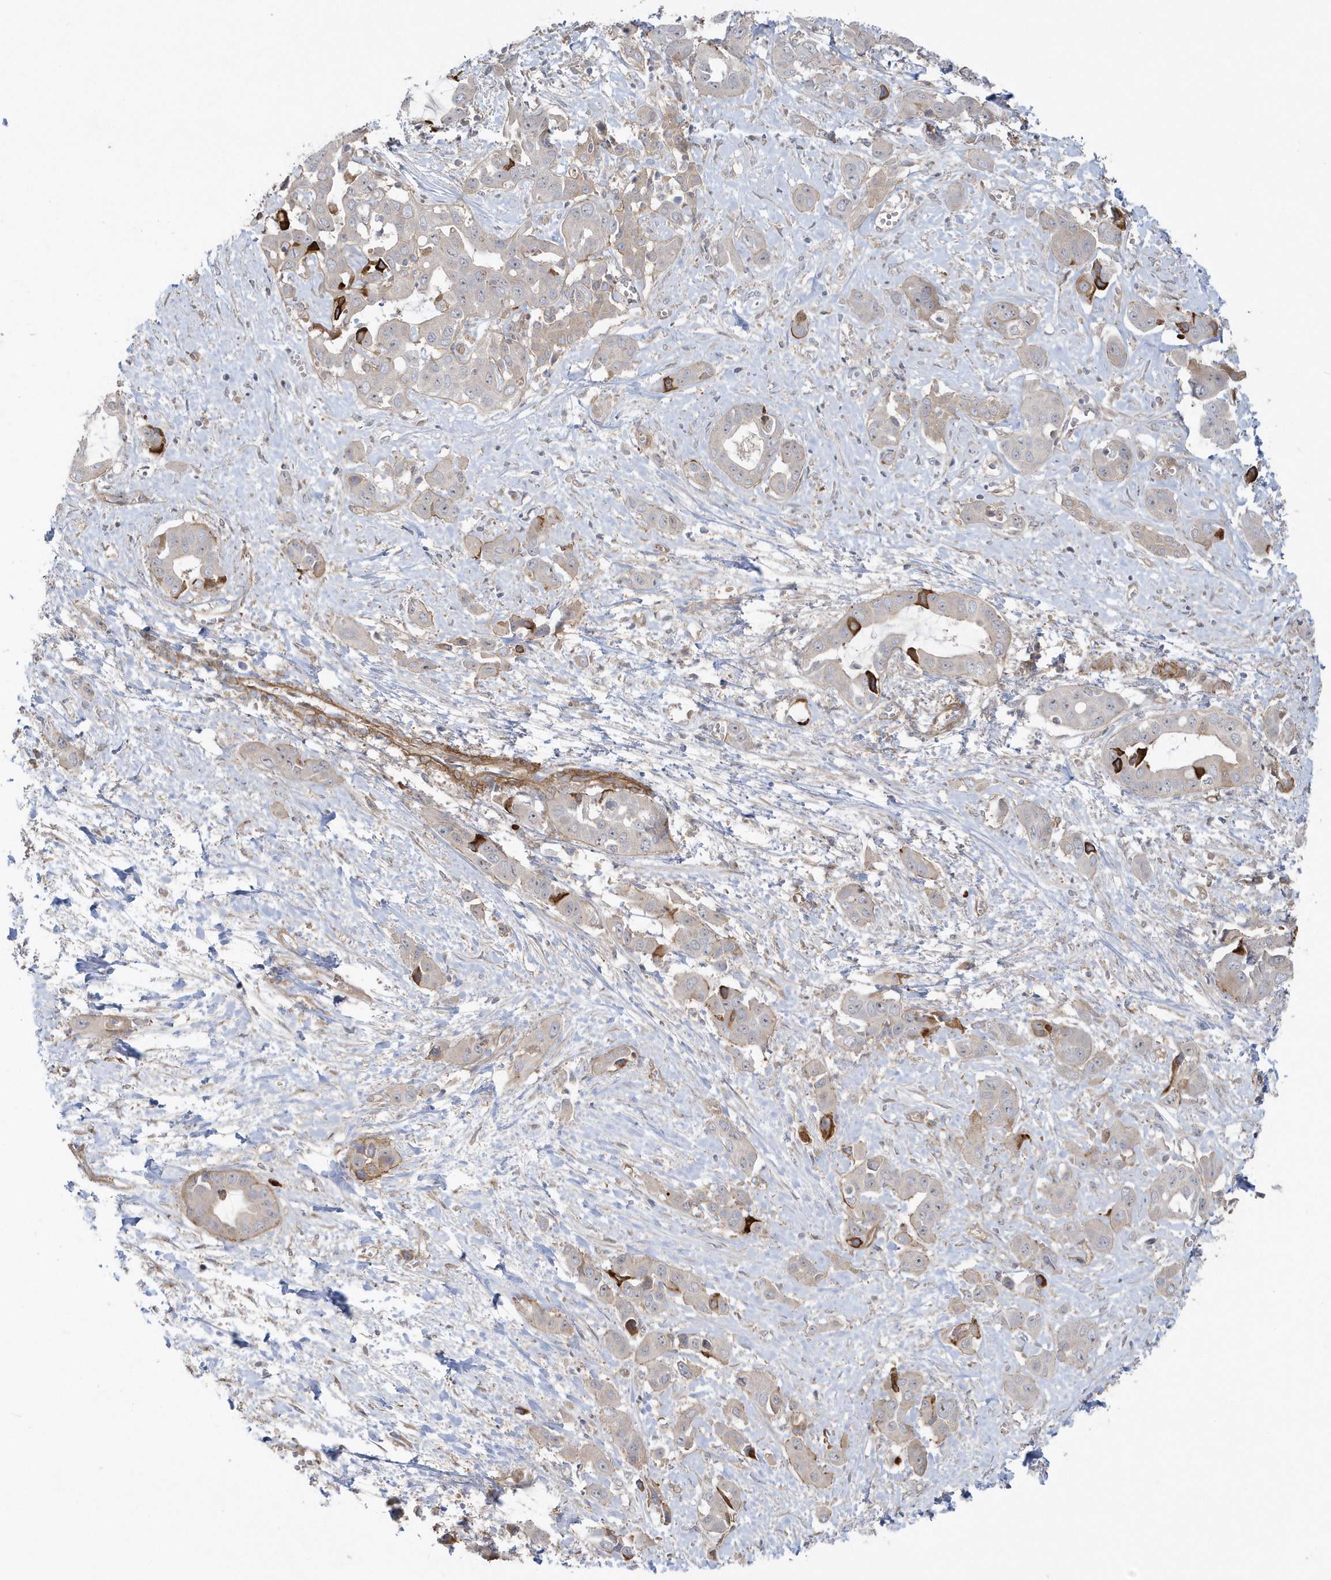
{"staining": {"intensity": "strong", "quantity": "<25%", "location": "cytoplasmic/membranous"}, "tissue": "liver cancer", "cell_type": "Tumor cells", "image_type": "cancer", "snomed": [{"axis": "morphology", "description": "Cholangiocarcinoma"}, {"axis": "topography", "description": "Liver"}], "caption": "Protein analysis of liver cancer tissue demonstrates strong cytoplasmic/membranous positivity in approximately <25% of tumor cells.", "gene": "ACTR1A", "patient": {"sex": "female", "age": 52}}